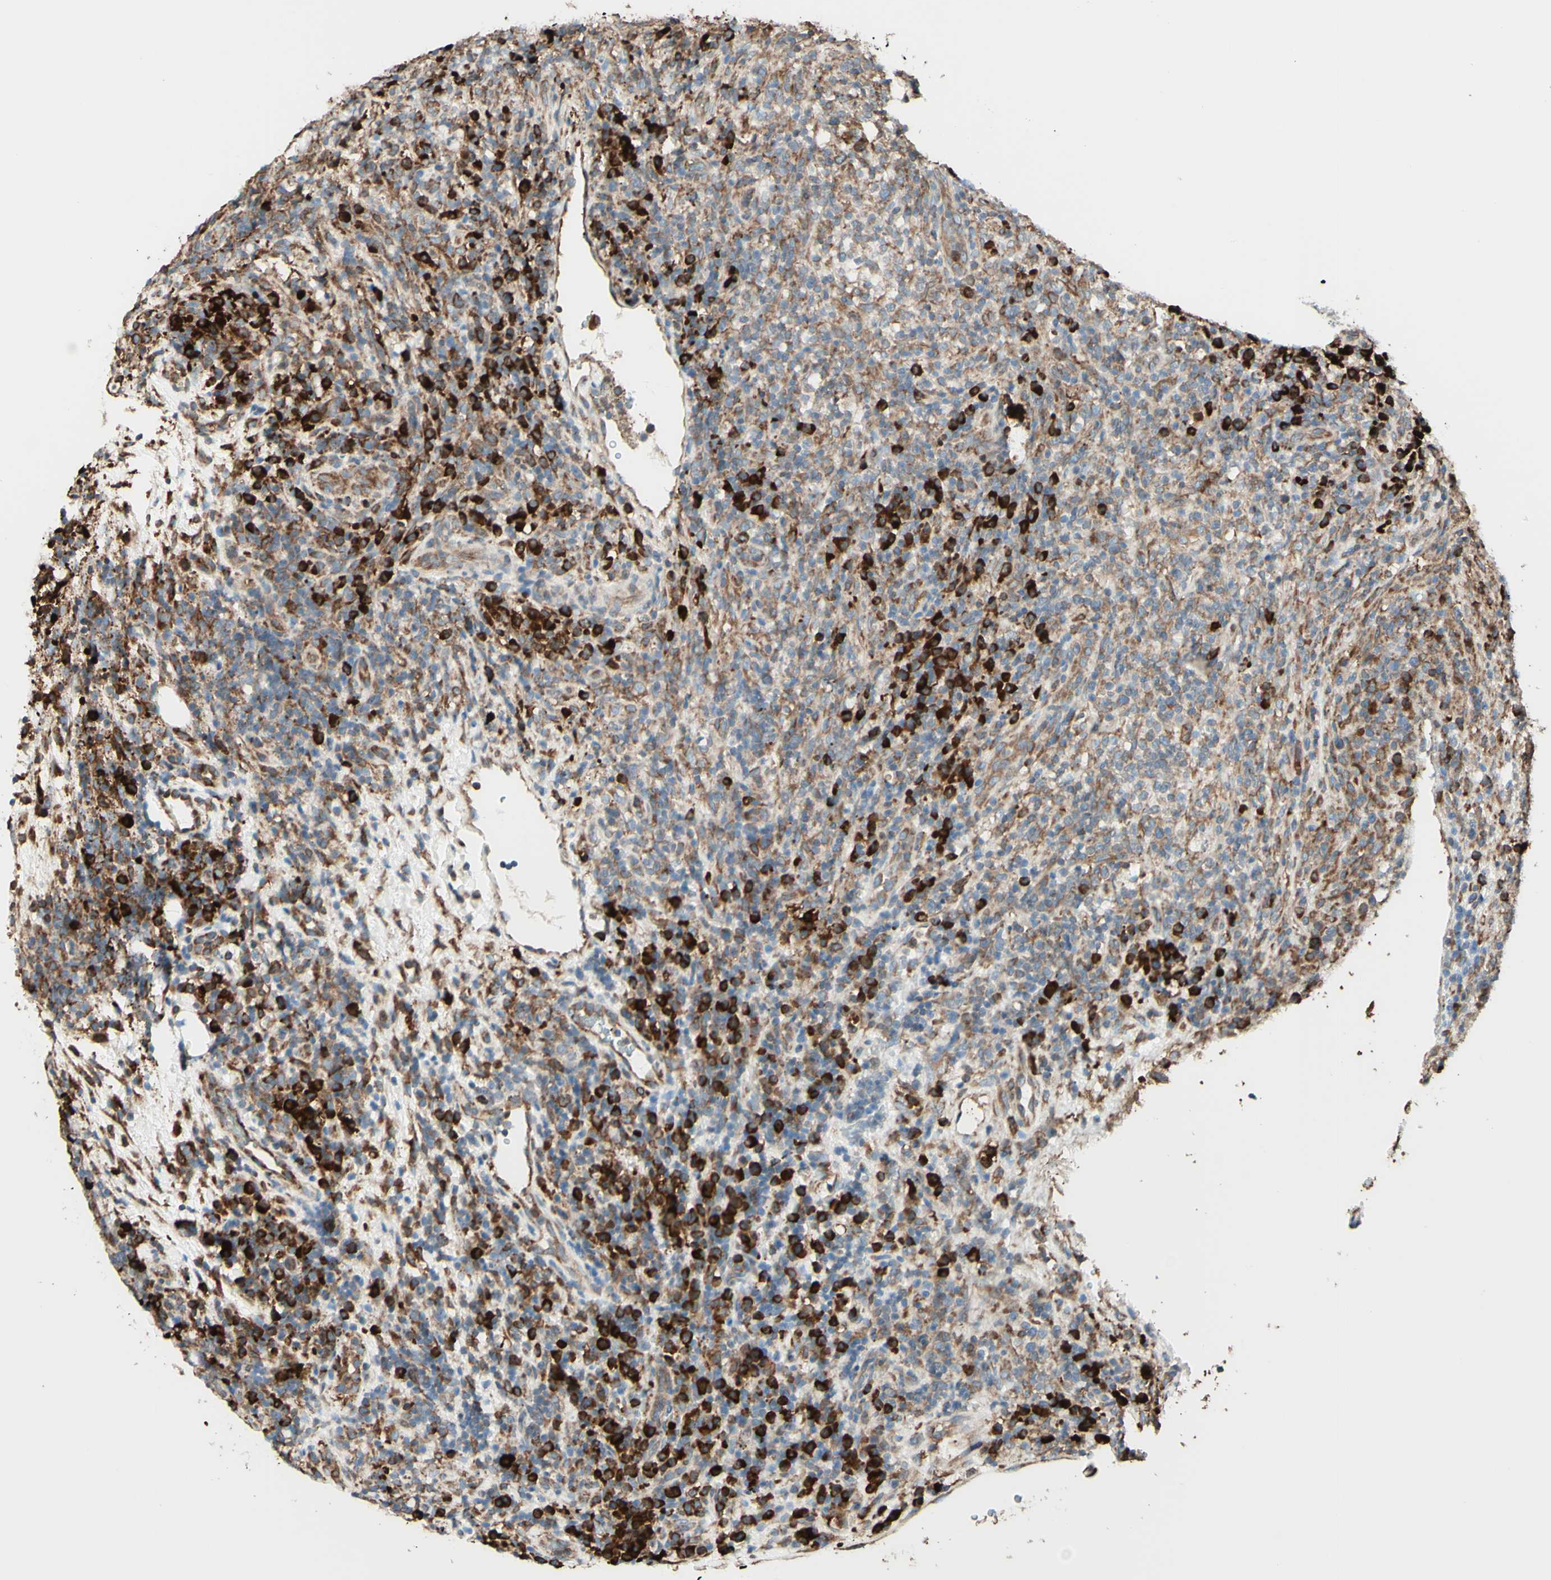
{"staining": {"intensity": "moderate", "quantity": ">75%", "location": "cytoplasmic/membranous"}, "tissue": "lymphoma", "cell_type": "Tumor cells", "image_type": "cancer", "snomed": [{"axis": "morphology", "description": "Malignant lymphoma, non-Hodgkin's type, High grade"}, {"axis": "topography", "description": "Lymph node"}], "caption": "An IHC micrograph of neoplastic tissue is shown. Protein staining in brown labels moderate cytoplasmic/membranous positivity in high-grade malignant lymphoma, non-Hodgkin's type within tumor cells.", "gene": "DNAJB11", "patient": {"sex": "female", "age": 76}}